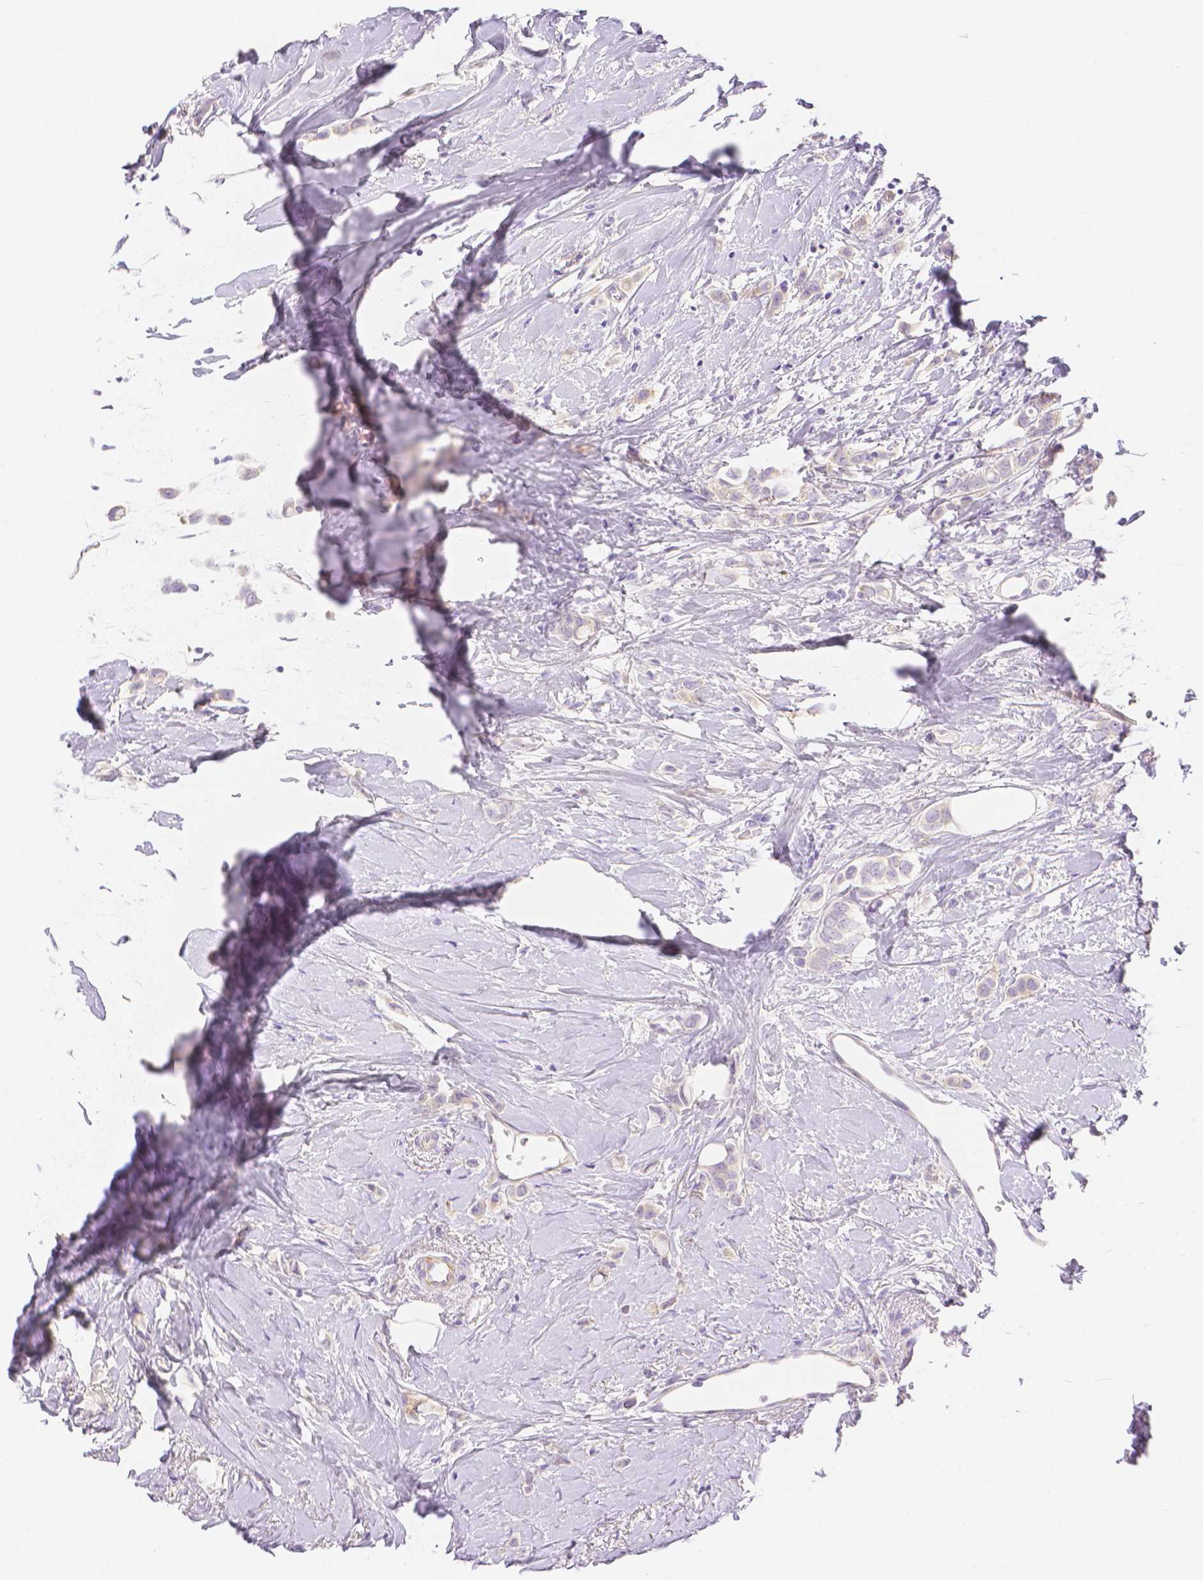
{"staining": {"intensity": "weak", "quantity": "<25%", "location": "cytoplasmic/membranous"}, "tissue": "breast cancer", "cell_type": "Tumor cells", "image_type": "cancer", "snomed": [{"axis": "morphology", "description": "Lobular carcinoma"}, {"axis": "topography", "description": "Breast"}], "caption": "This is an immunohistochemistry (IHC) micrograph of human breast cancer (lobular carcinoma). There is no staining in tumor cells.", "gene": "SLC27A5", "patient": {"sex": "female", "age": 66}}